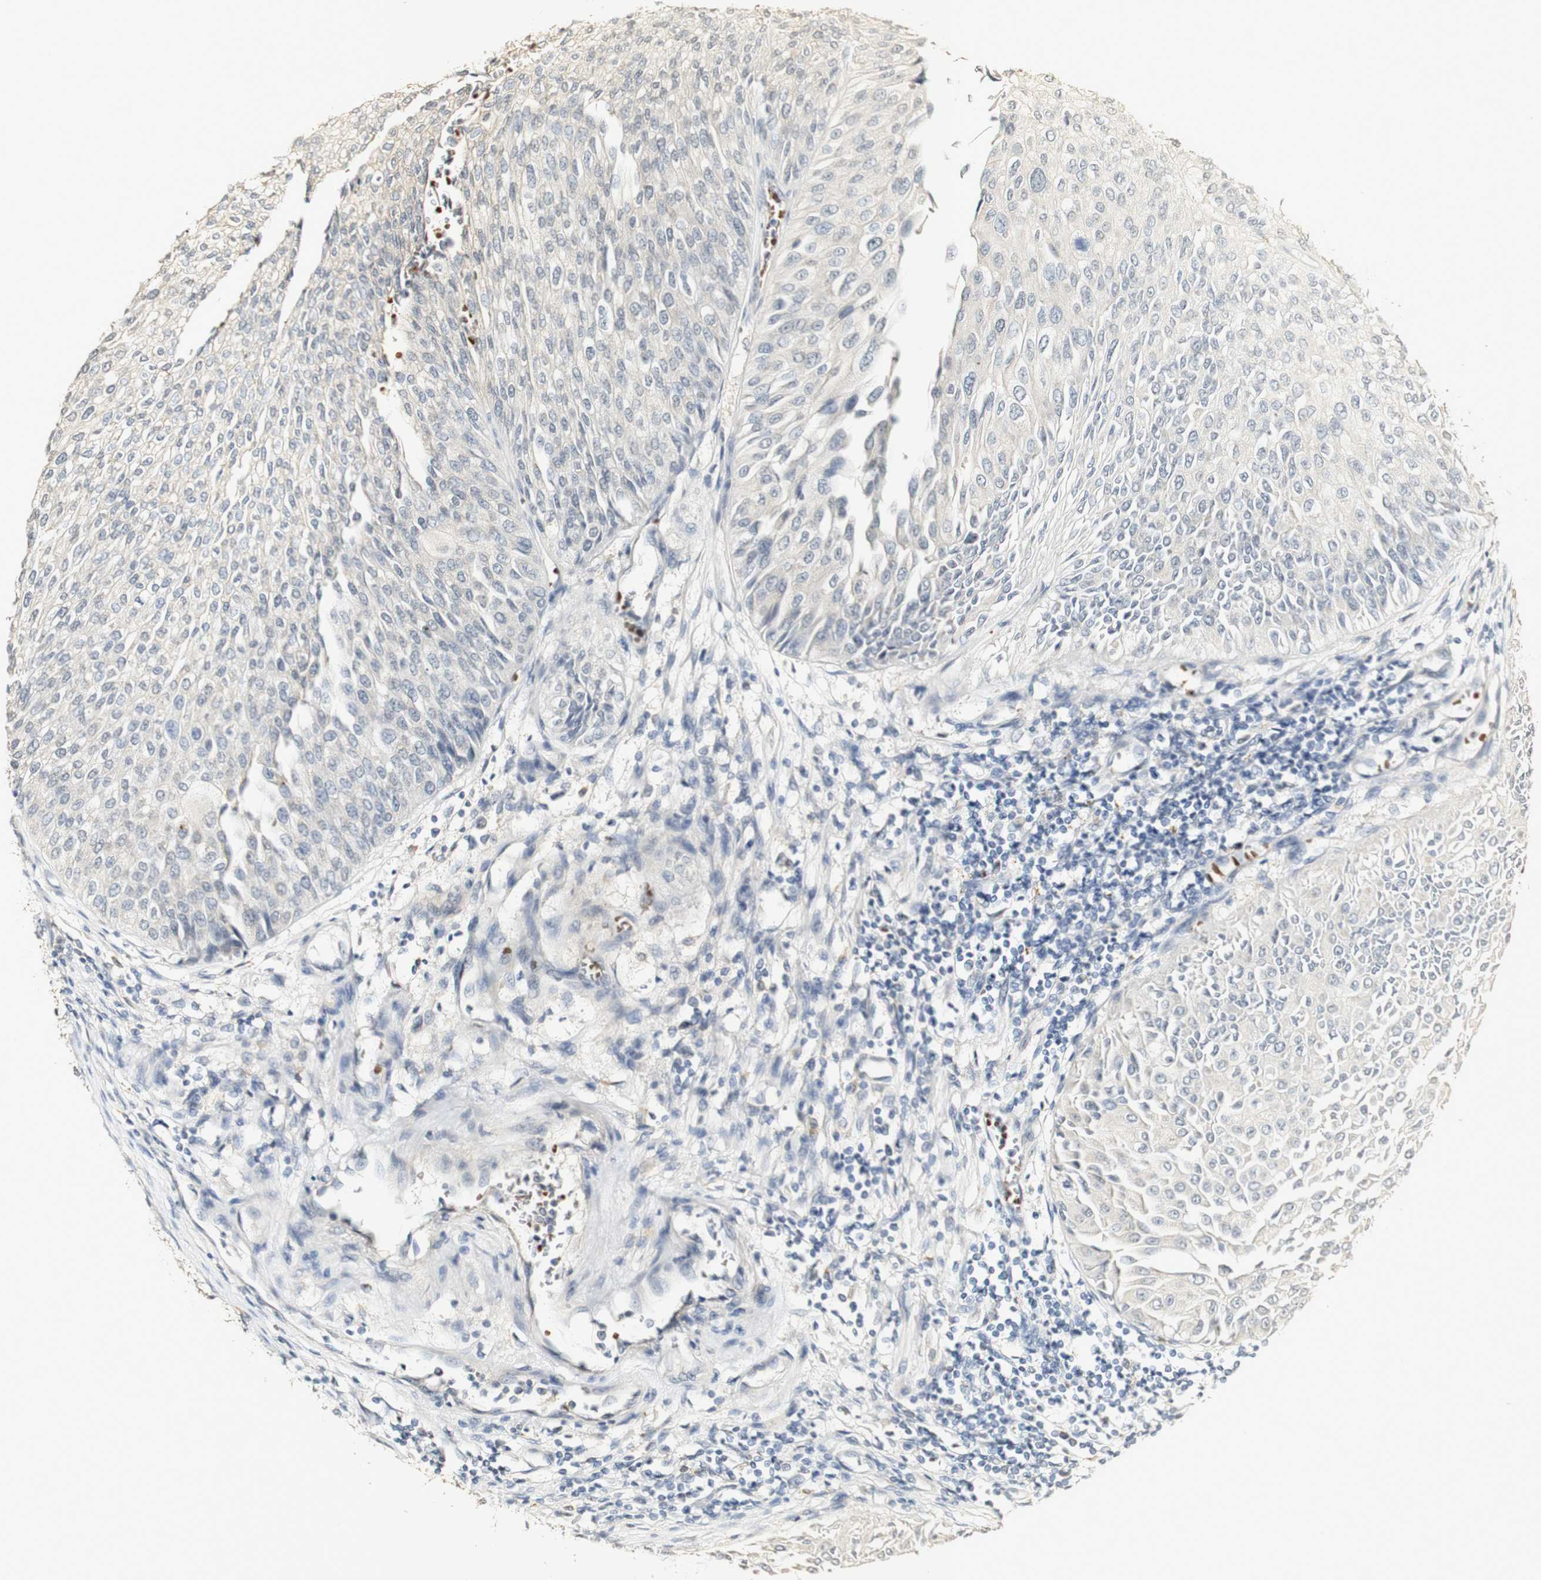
{"staining": {"intensity": "negative", "quantity": "none", "location": "none"}, "tissue": "urothelial cancer", "cell_type": "Tumor cells", "image_type": "cancer", "snomed": [{"axis": "morphology", "description": "Urothelial carcinoma, Low grade"}, {"axis": "topography", "description": "Urinary bladder"}], "caption": "Immunohistochemistry (IHC) histopathology image of human urothelial cancer stained for a protein (brown), which shows no staining in tumor cells.", "gene": "SYT7", "patient": {"sex": "male", "age": 67}}